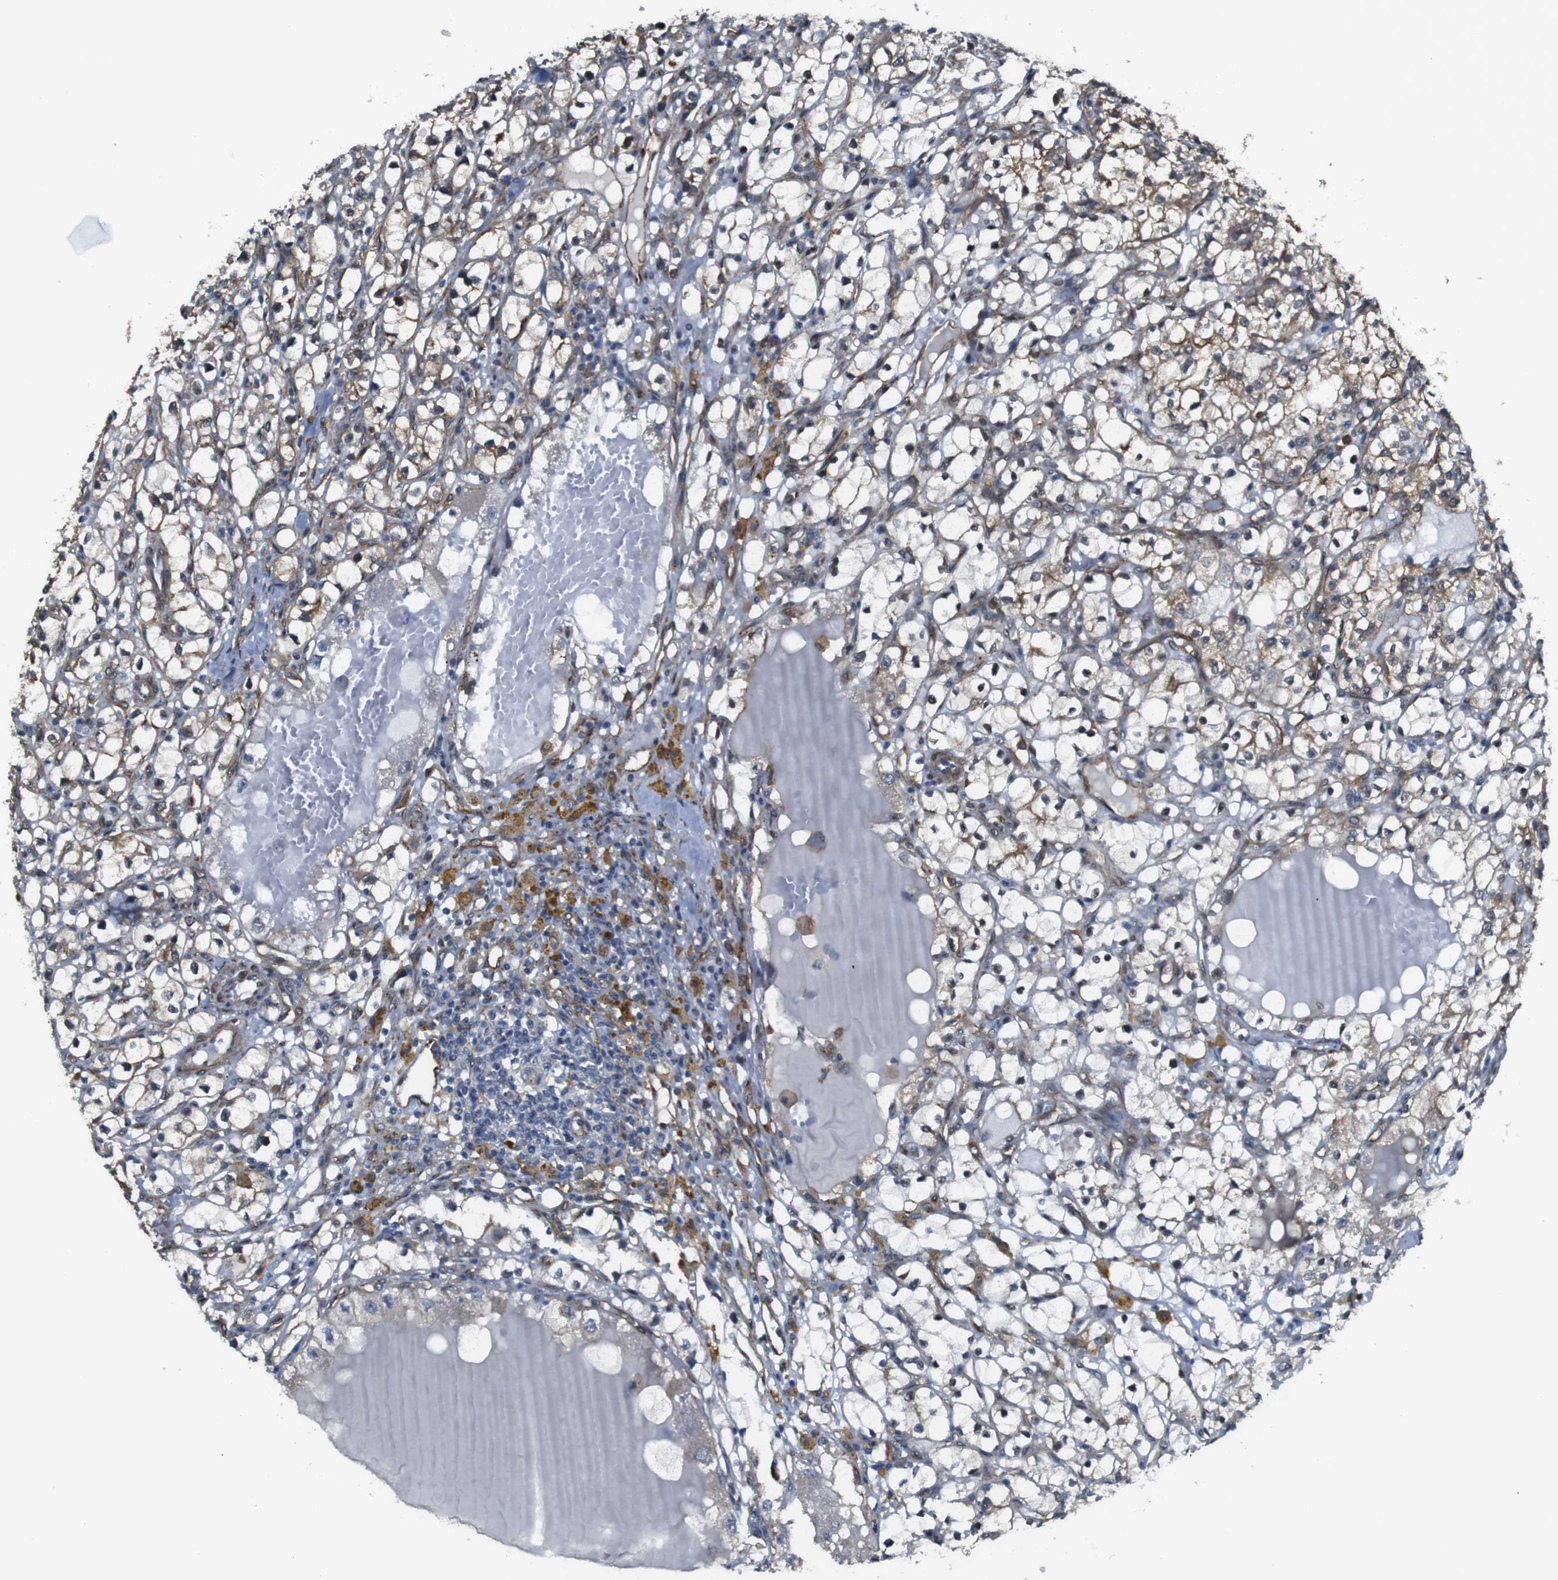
{"staining": {"intensity": "moderate", "quantity": "<25%", "location": "cytoplasmic/membranous"}, "tissue": "renal cancer", "cell_type": "Tumor cells", "image_type": "cancer", "snomed": [{"axis": "morphology", "description": "Adenocarcinoma, NOS"}, {"axis": "topography", "description": "Kidney"}], "caption": "Renal cancer (adenocarcinoma) tissue shows moderate cytoplasmic/membranous expression in approximately <25% of tumor cells", "gene": "PTGER4", "patient": {"sex": "male", "age": 56}}